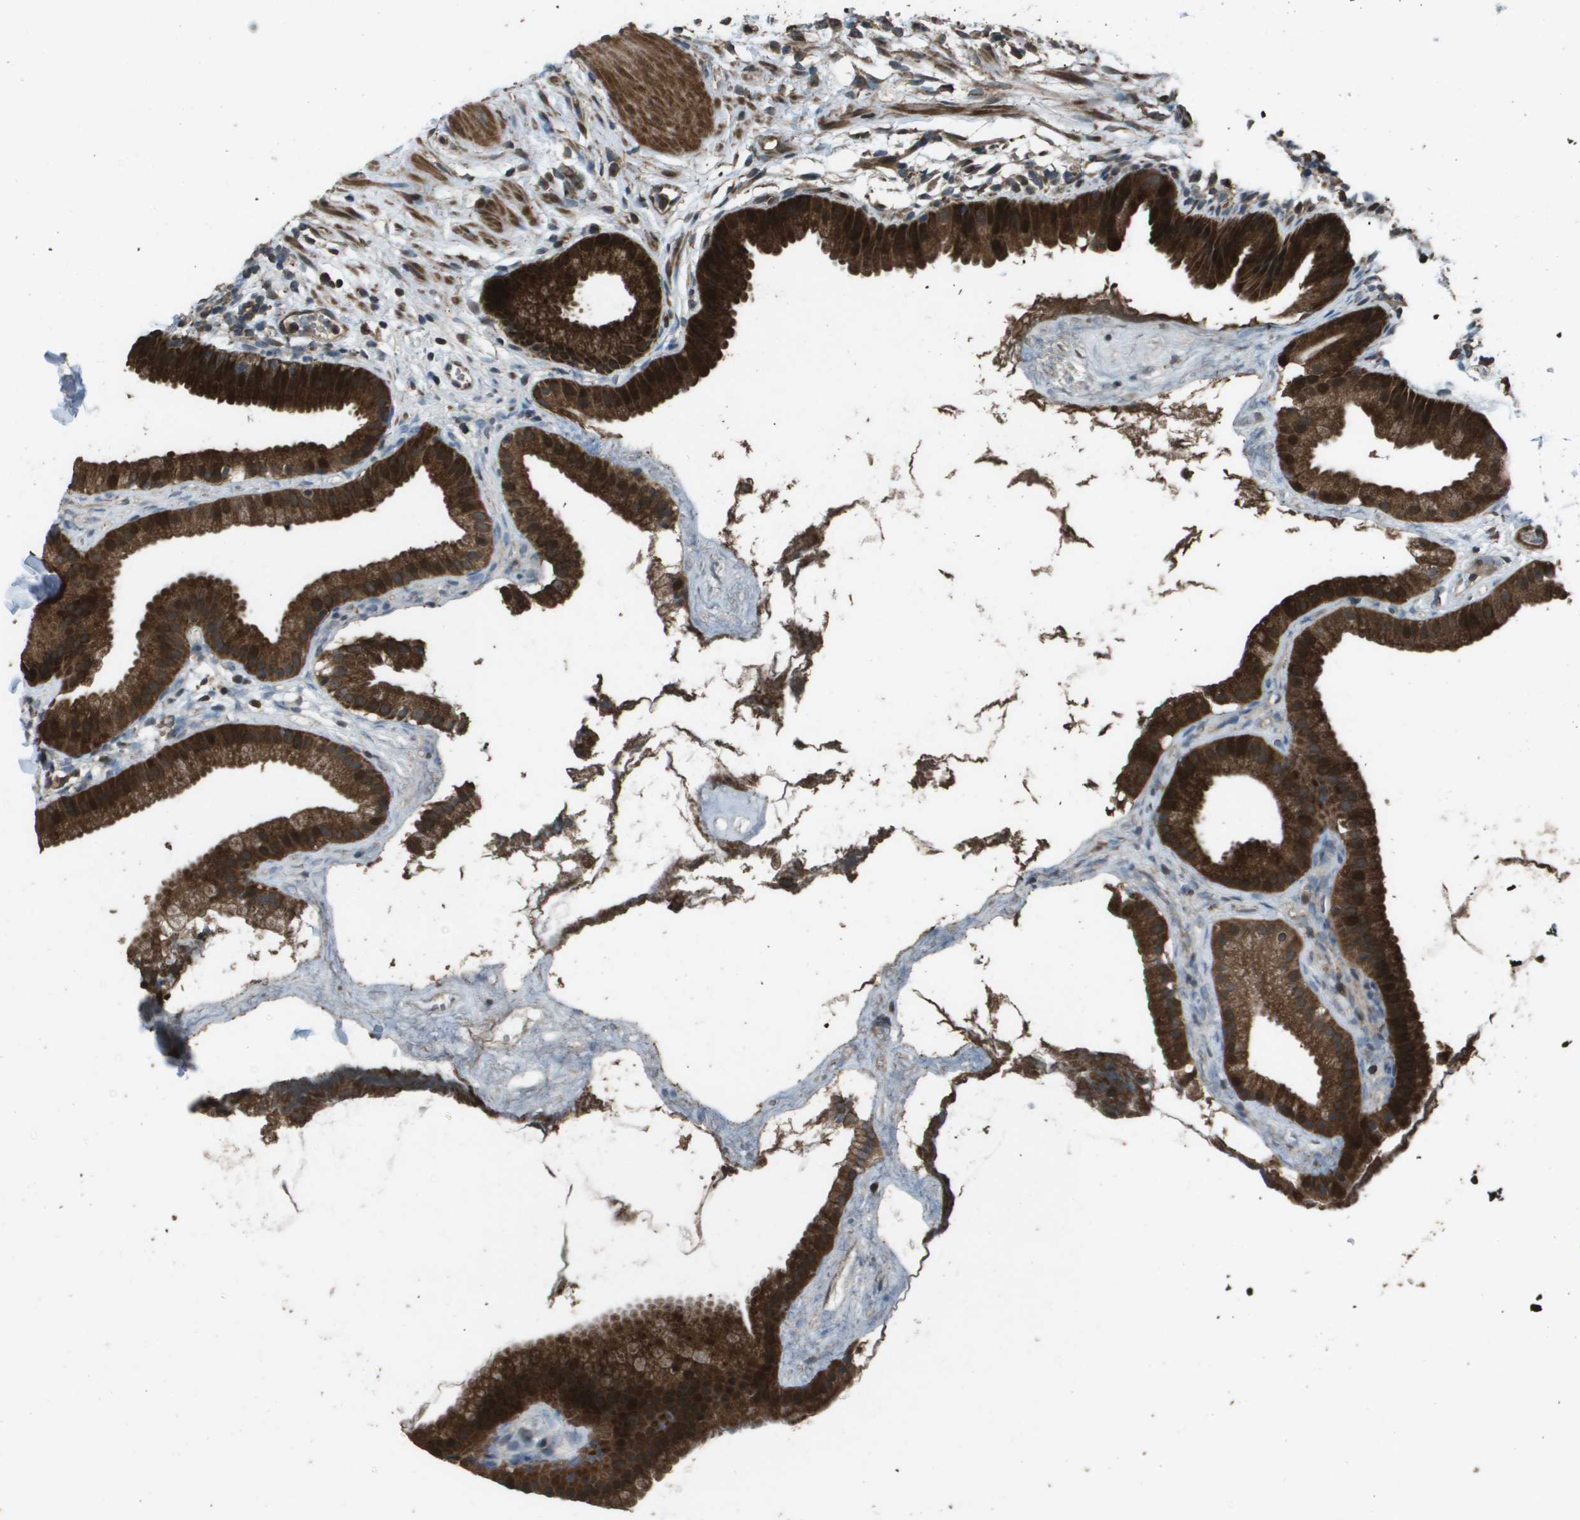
{"staining": {"intensity": "strong", "quantity": ">75%", "location": "cytoplasmic/membranous"}, "tissue": "gallbladder", "cell_type": "Glandular cells", "image_type": "normal", "snomed": [{"axis": "morphology", "description": "Normal tissue, NOS"}, {"axis": "topography", "description": "Gallbladder"}], "caption": "This is a histology image of immunohistochemistry (IHC) staining of unremarkable gallbladder, which shows strong expression in the cytoplasmic/membranous of glandular cells.", "gene": "FIG4", "patient": {"sex": "female", "age": 64}}